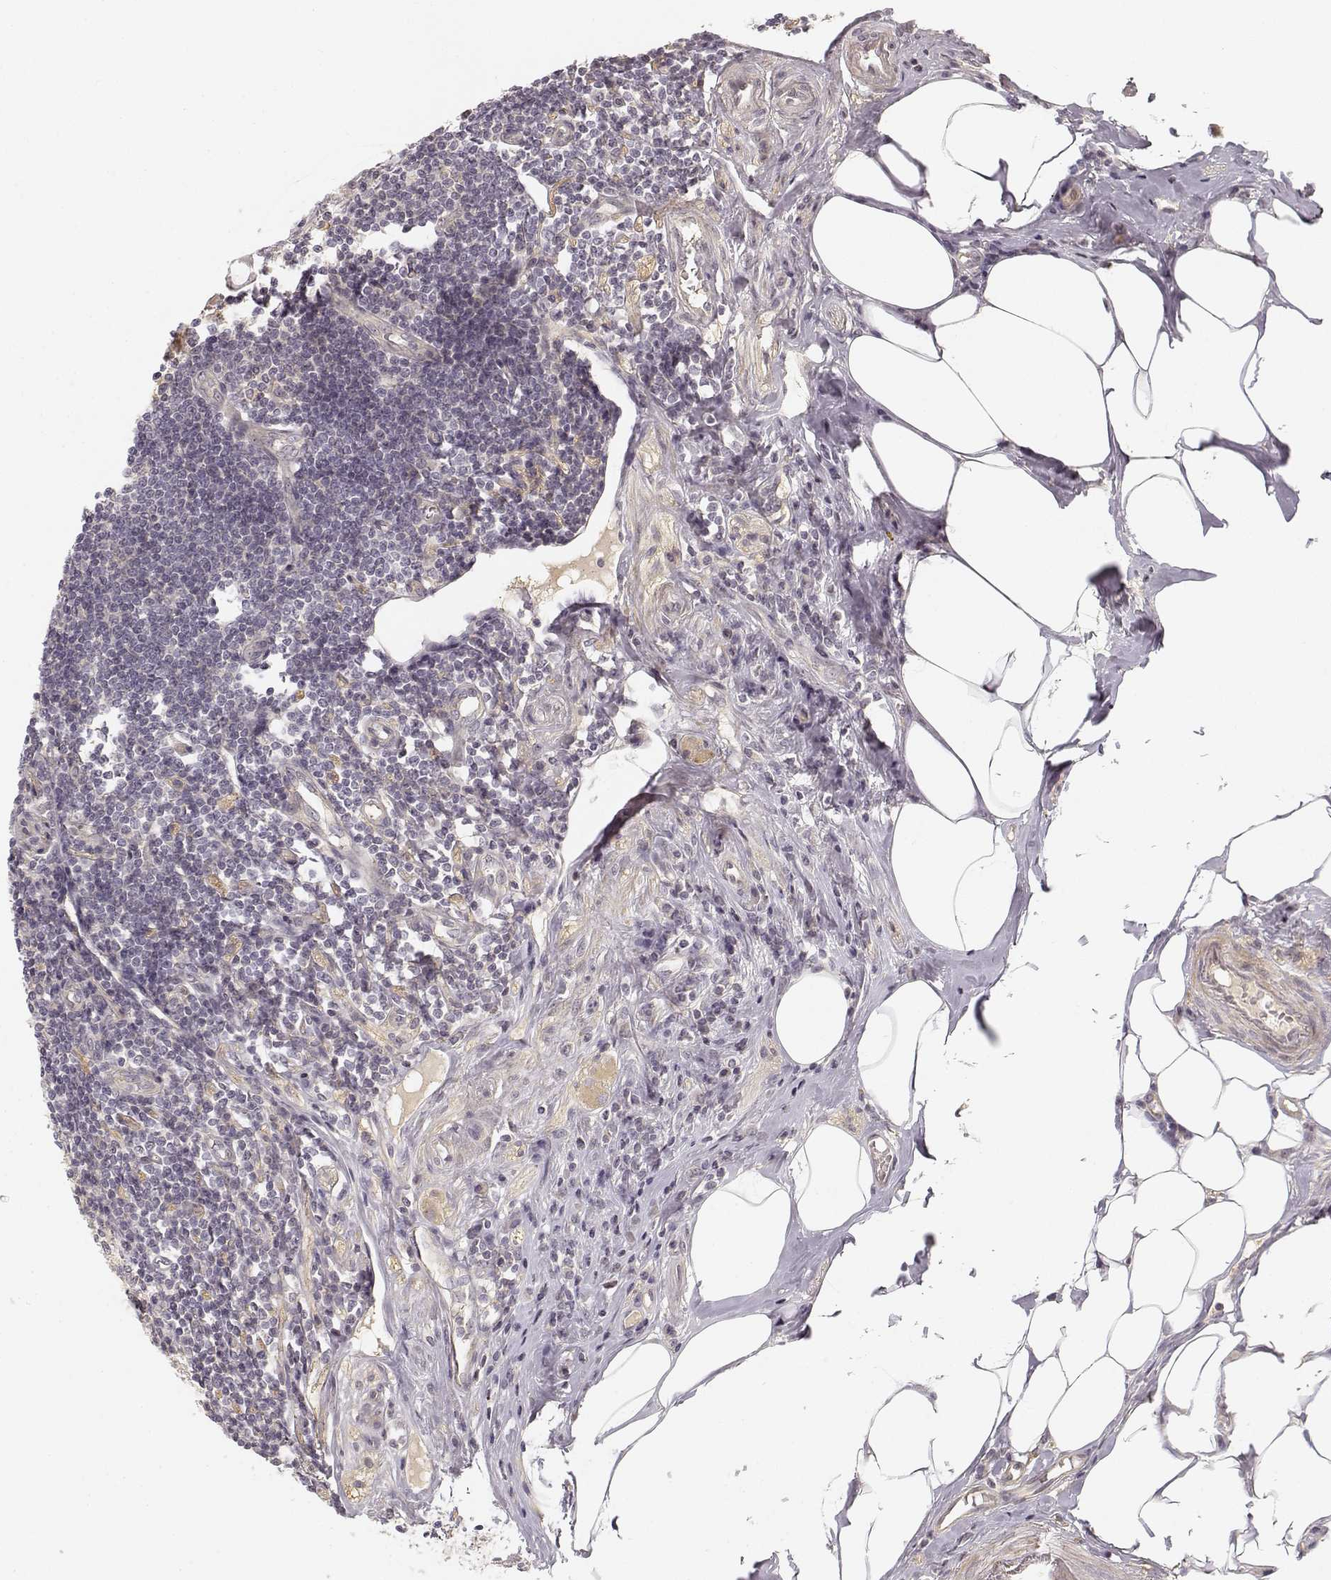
{"staining": {"intensity": "negative", "quantity": "none", "location": "none"}, "tissue": "appendix", "cell_type": "Glandular cells", "image_type": "normal", "snomed": [{"axis": "morphology", "description": "Normal tissue, NOS"}, {"axis": "topography", "description": "Appendix"}], "caption": "Glandular cells show no significant protein staining in normal appendix. (DAB (3,3'-diaminobenzidine) IHC with hematoxylin counter stain).", "gene": "MED12L", "patient": {"sex": "female", "age": 57}}